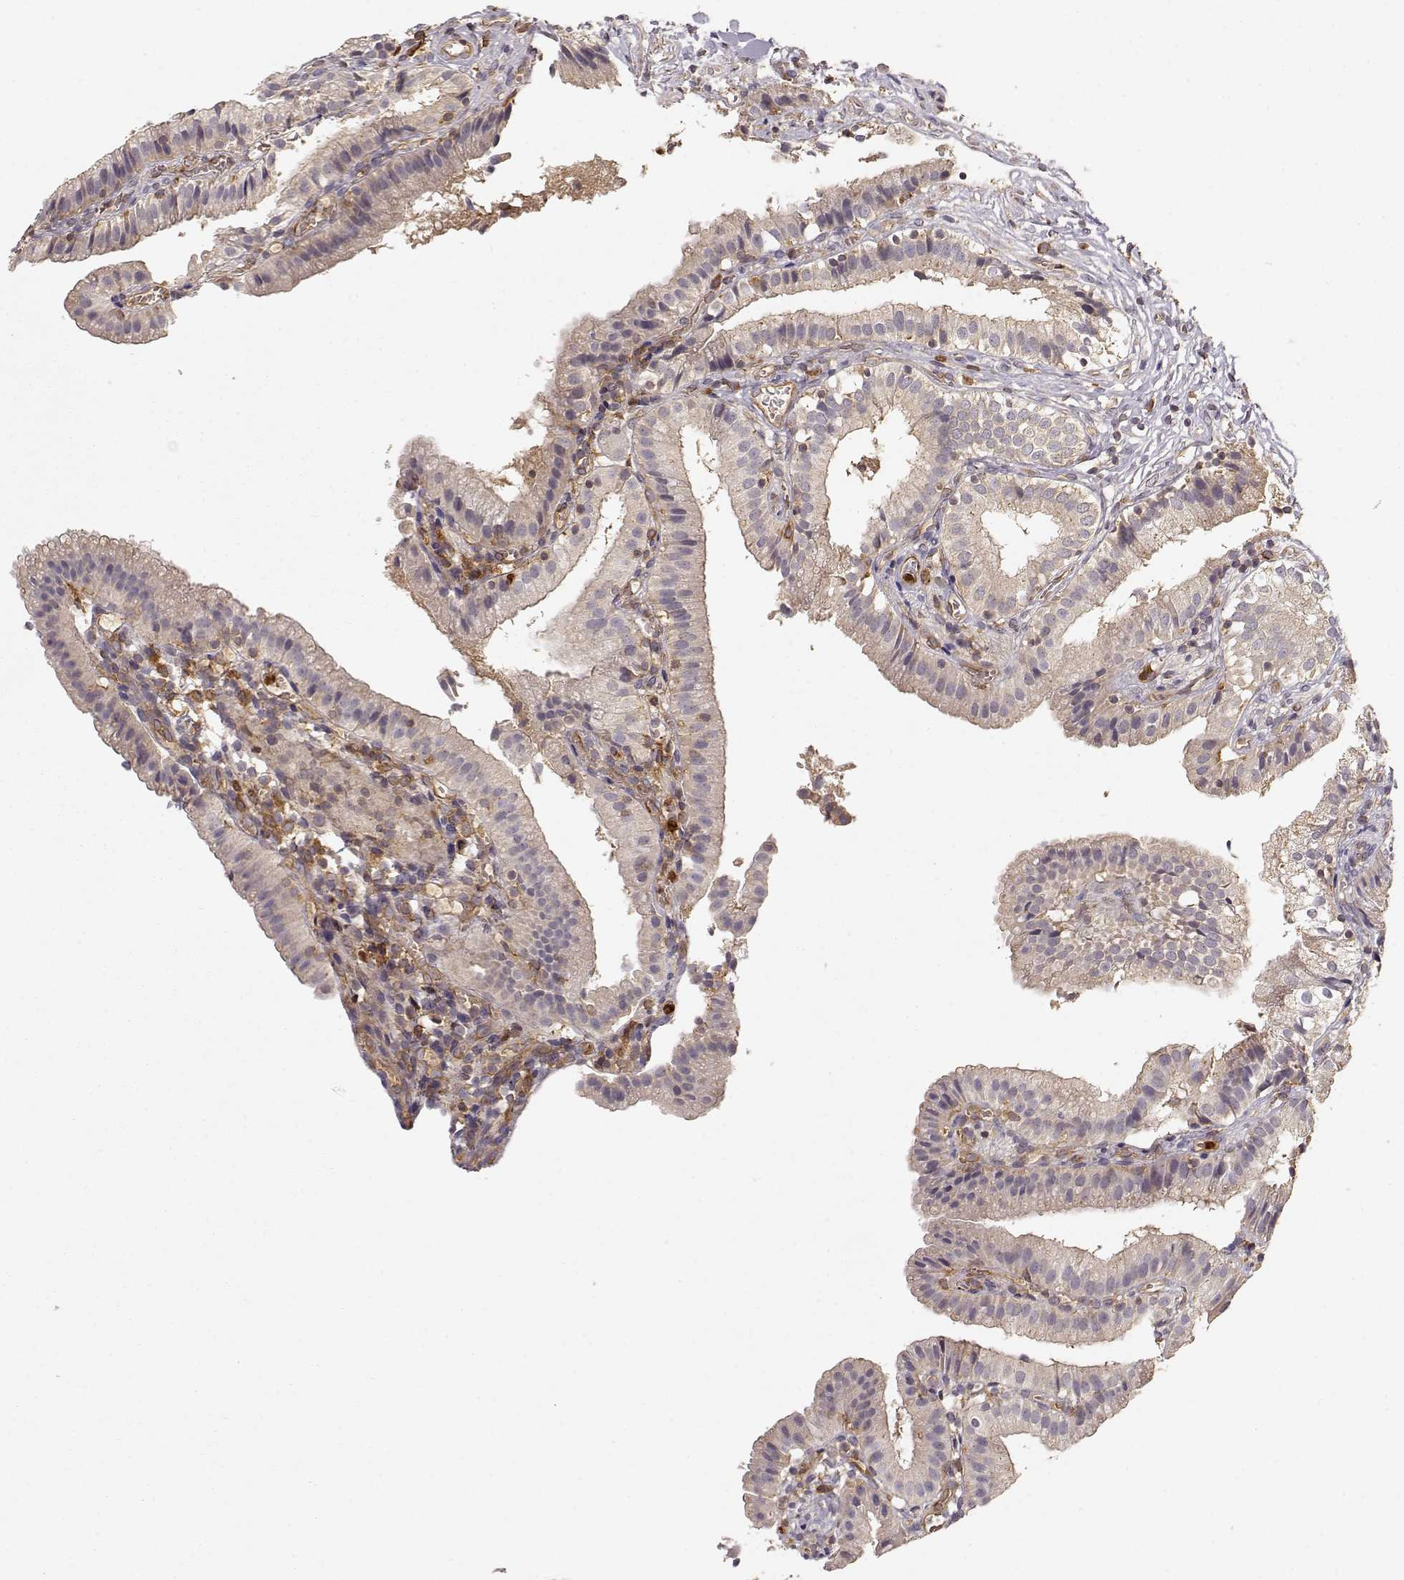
{"staining": {"intensity": "weak", "quantity": ">75%", "location": "cytoplasmic/membranous"}, "tissue": "gallbladder", "cell_type": "Glandular cells", "image_type": "normal", "snomed": [{"axis": "morphology", "description": "Normal tissue, NOS"}, {"axis": "topography", "description": "Gallbladder"}], "caption": "Protein staining by immunohistochemistry (IHC) shows weak cytoplasmic/membranous expression in approximately >75% of glandular cells in normal gallbladder.", "gene": "ARHGEF2", "patient": {"sex": "female", "age": 47}}